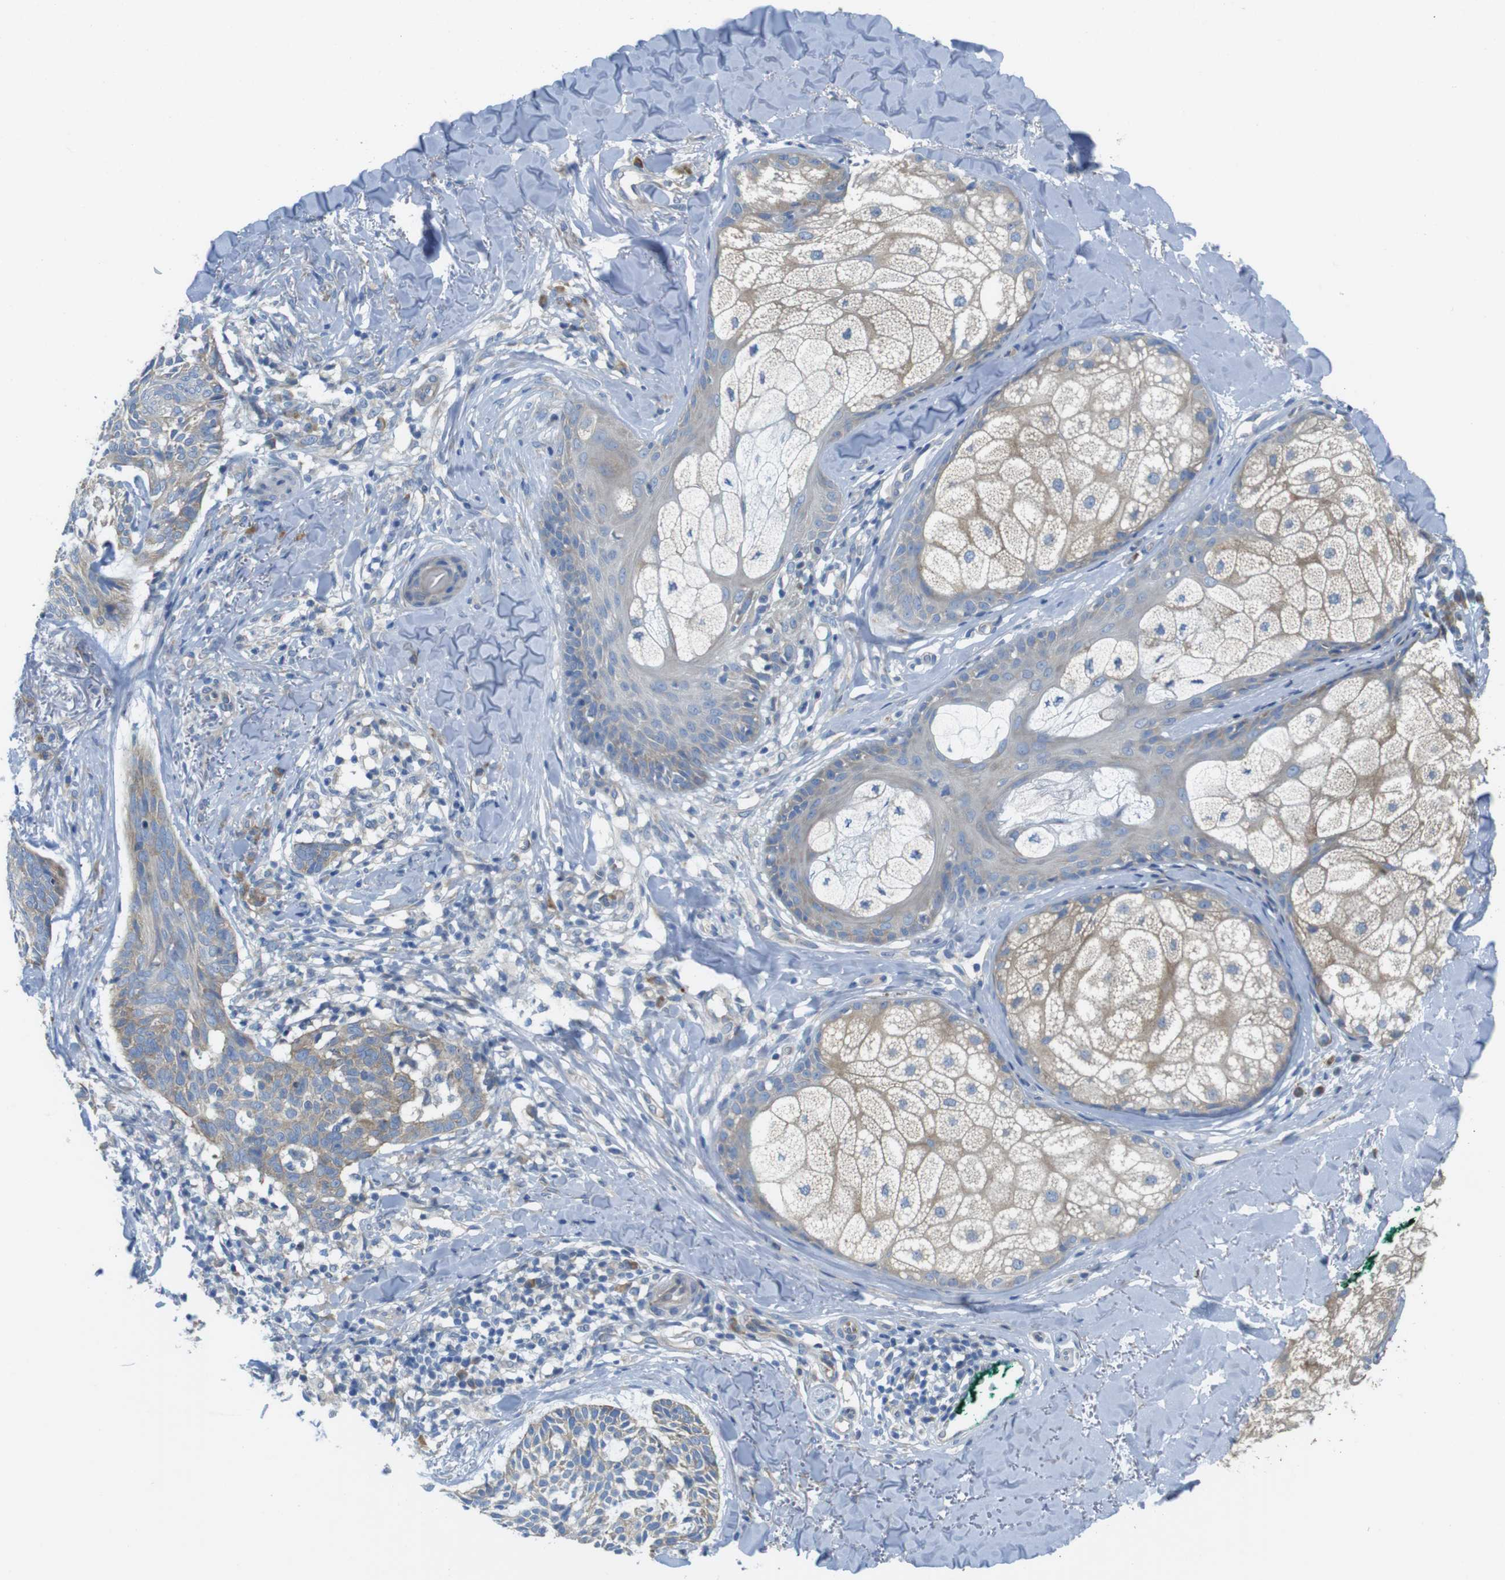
{"staining": {"intensity": "weak", "quantity": ">75%", "location": "cytoplasmic/membranous"}, "tissue": "skin cancer", "cell_type": "Tumor cells", "image_type": "cancer", "snomed": [{"axis": "morphology", "description": "Basal cell carcinoma"}, {"axis": "topography", "description": "Skin"}], "caption": "Skin cancer was stained to show a protein in brown. There is low levels of weak cytoplasmic/membranous staining in about >75% of tumor cells.", "gene": "TMEM234", "patient": {"sex": "male", "age": 43}}